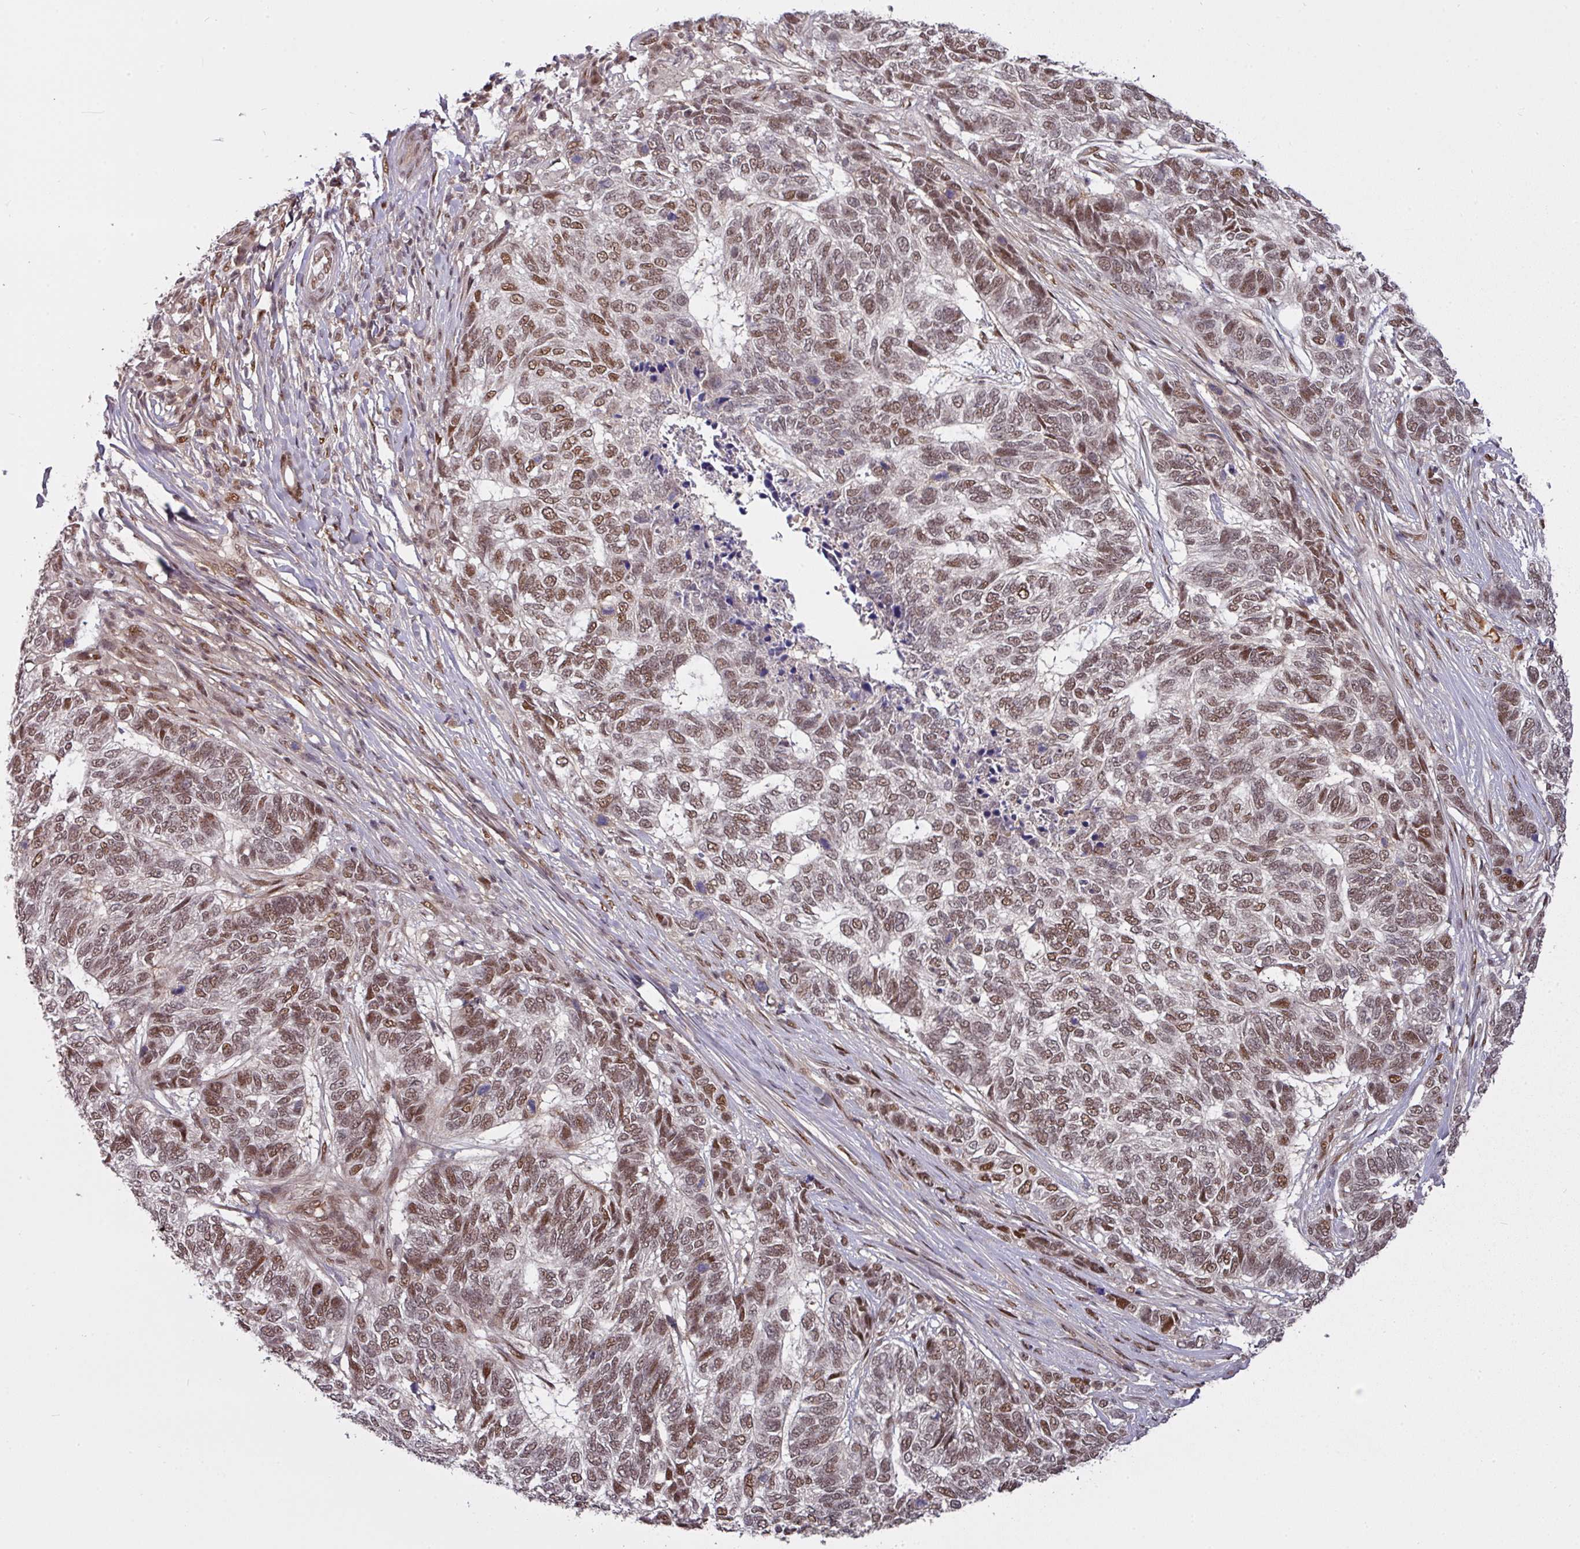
{"staining": {"intensity": "moderate", "quantity": ">75%", "location": "nuclear"}, "tissue": "skin cancer", "cell_type": "Tumor cells", "image_type": "cancer", "snomed": [{"axis": "morphology", "description": "Basal cell carcinoma"}, {"axis": "topography", "description": "Skin"}], "caption": "High-power microscopy captured an immunohistochemistry (IHC) image of basal cell carcinoma (skin), revealing moderate nuclear positivity in about >75% of tumor cells.", "gene": "CIC", "patient": {"sex": "female", "age": 65}}